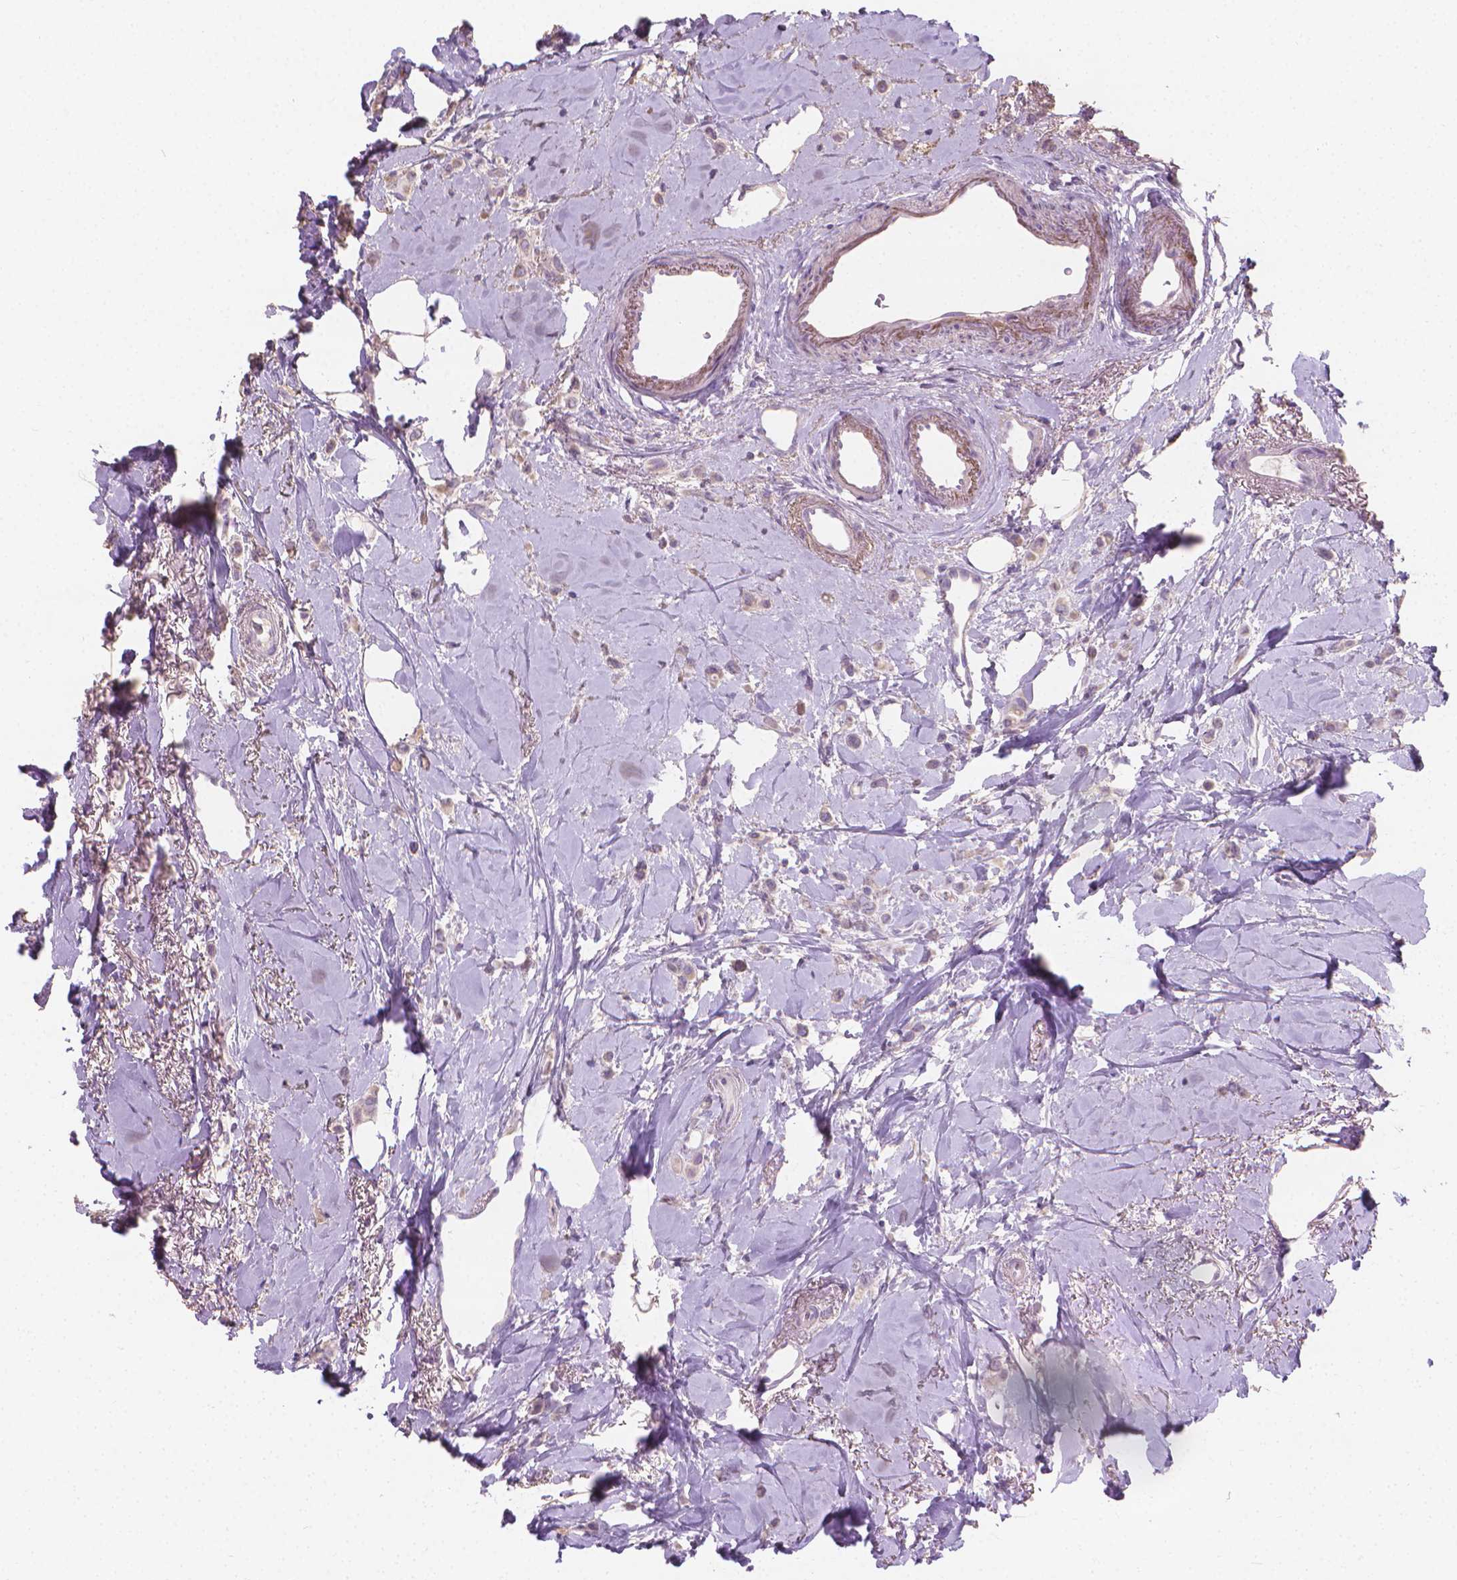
{"staining": {"intensity": "negative", "quantity": "none", "location": "none"}, "tissue": "breast cancer", "cell_type": "Tumor cells", "image_type": "cancer", "snomed": [{"axis": "morphology", "description": "Lobular carcinoma"}, {"axis": "topography", "description": "Breast"}], "caption": "Immunohistochemical staining of breast cancer (lobular carcinoma) demonstrates no significant staining in tumor cells.", "gene": "CABCOCO1", "patient": {"sex": "female", "age": 66}}